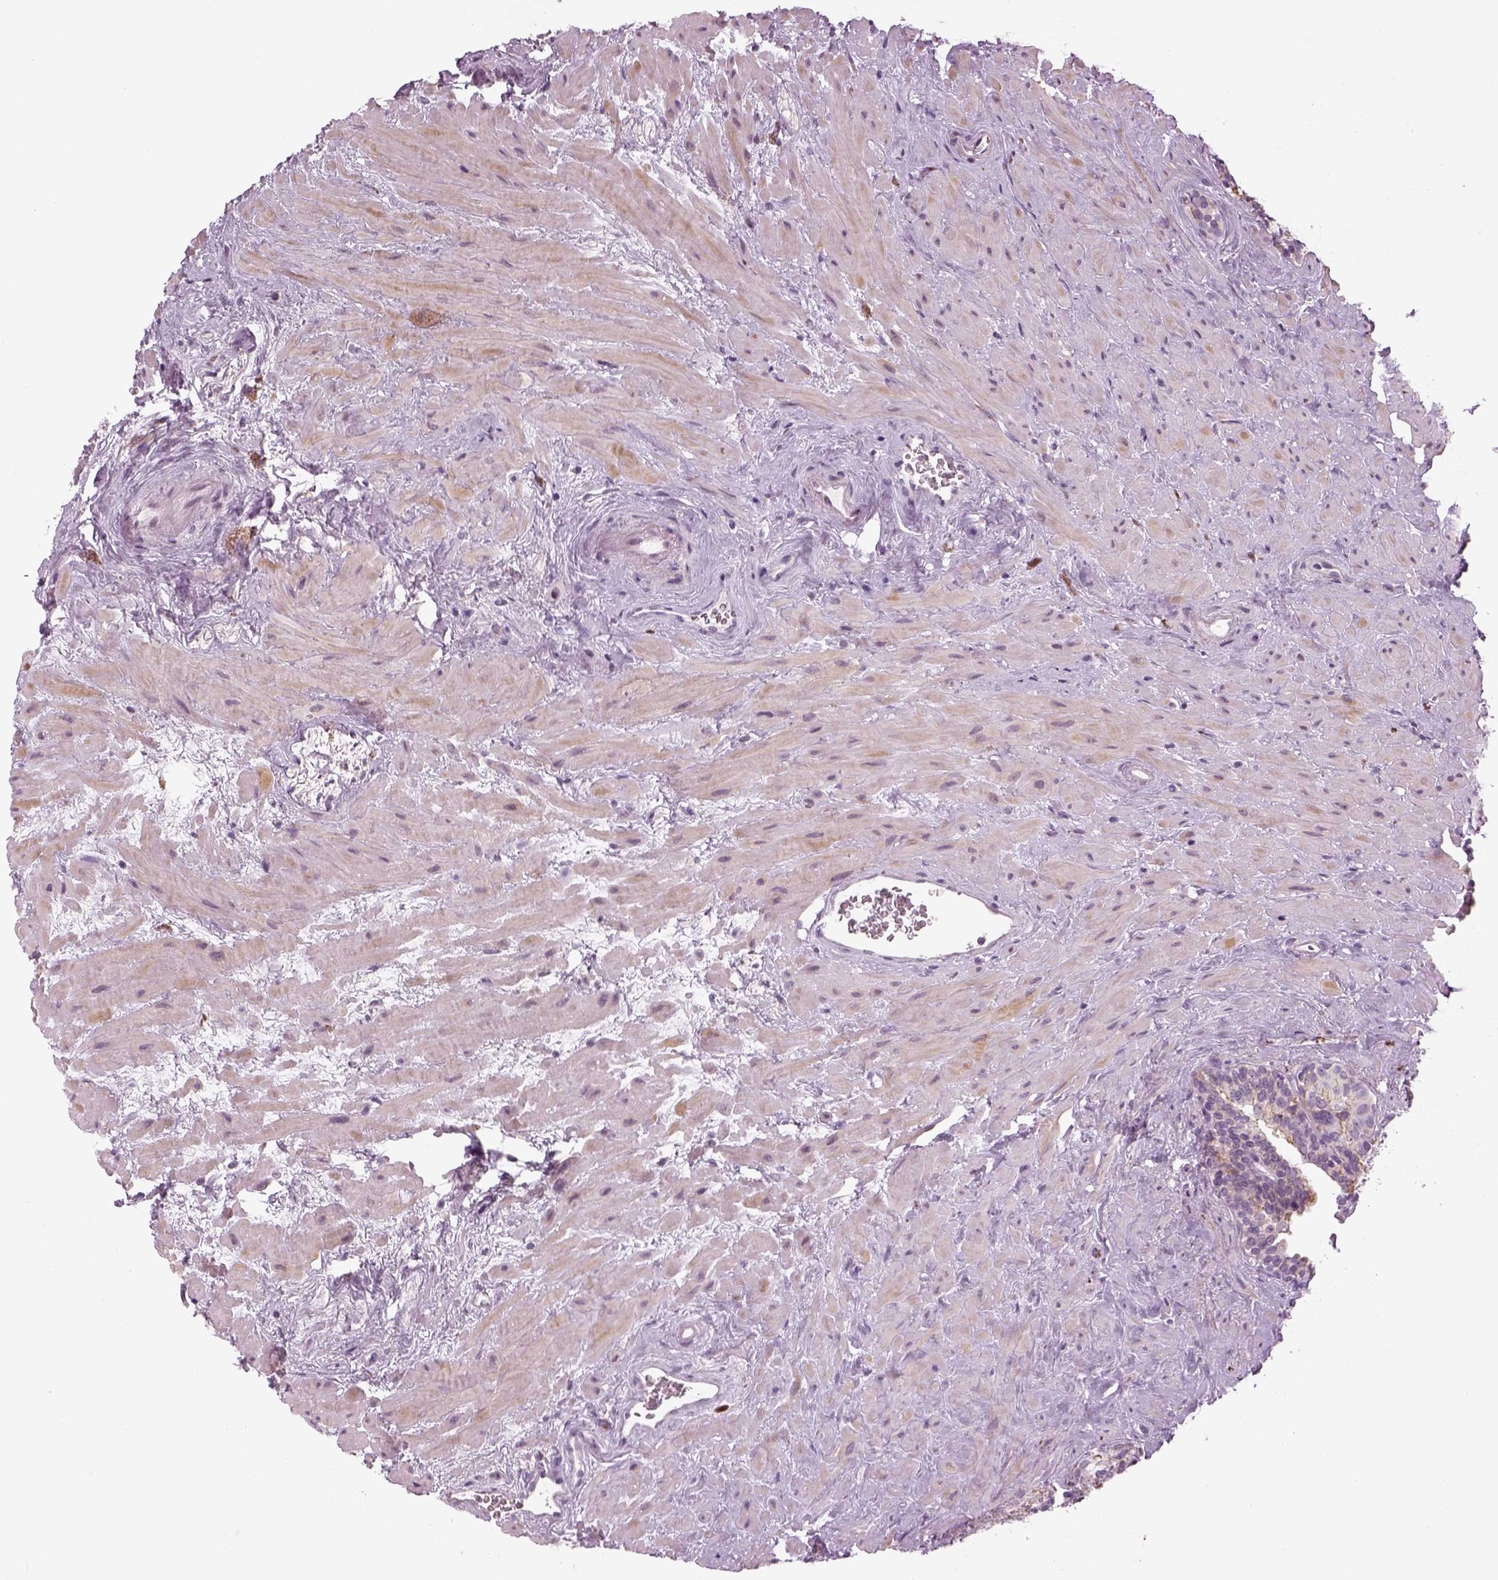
{"staining": {"intensity": "negative", "quantity": "none", "location": "none"}, "tissue": "seminal vesicle", "cell_type": "Glandular cells", "image_type": "normal", "snomed": [{"axis": "morphology", "description": "Normal tissue, NOS"}, {"axis": "topography", "description": "Seminal veicle"}], "caption": "Glandular cells show no significant expression in unremarkable seminal vesicle. The staining is performed using DAB brown chromogen with nuclei counter-stained in using hematoxylin.", "gene": "LRRIQ3", "patient": {"sex": "male", "age": 71}}